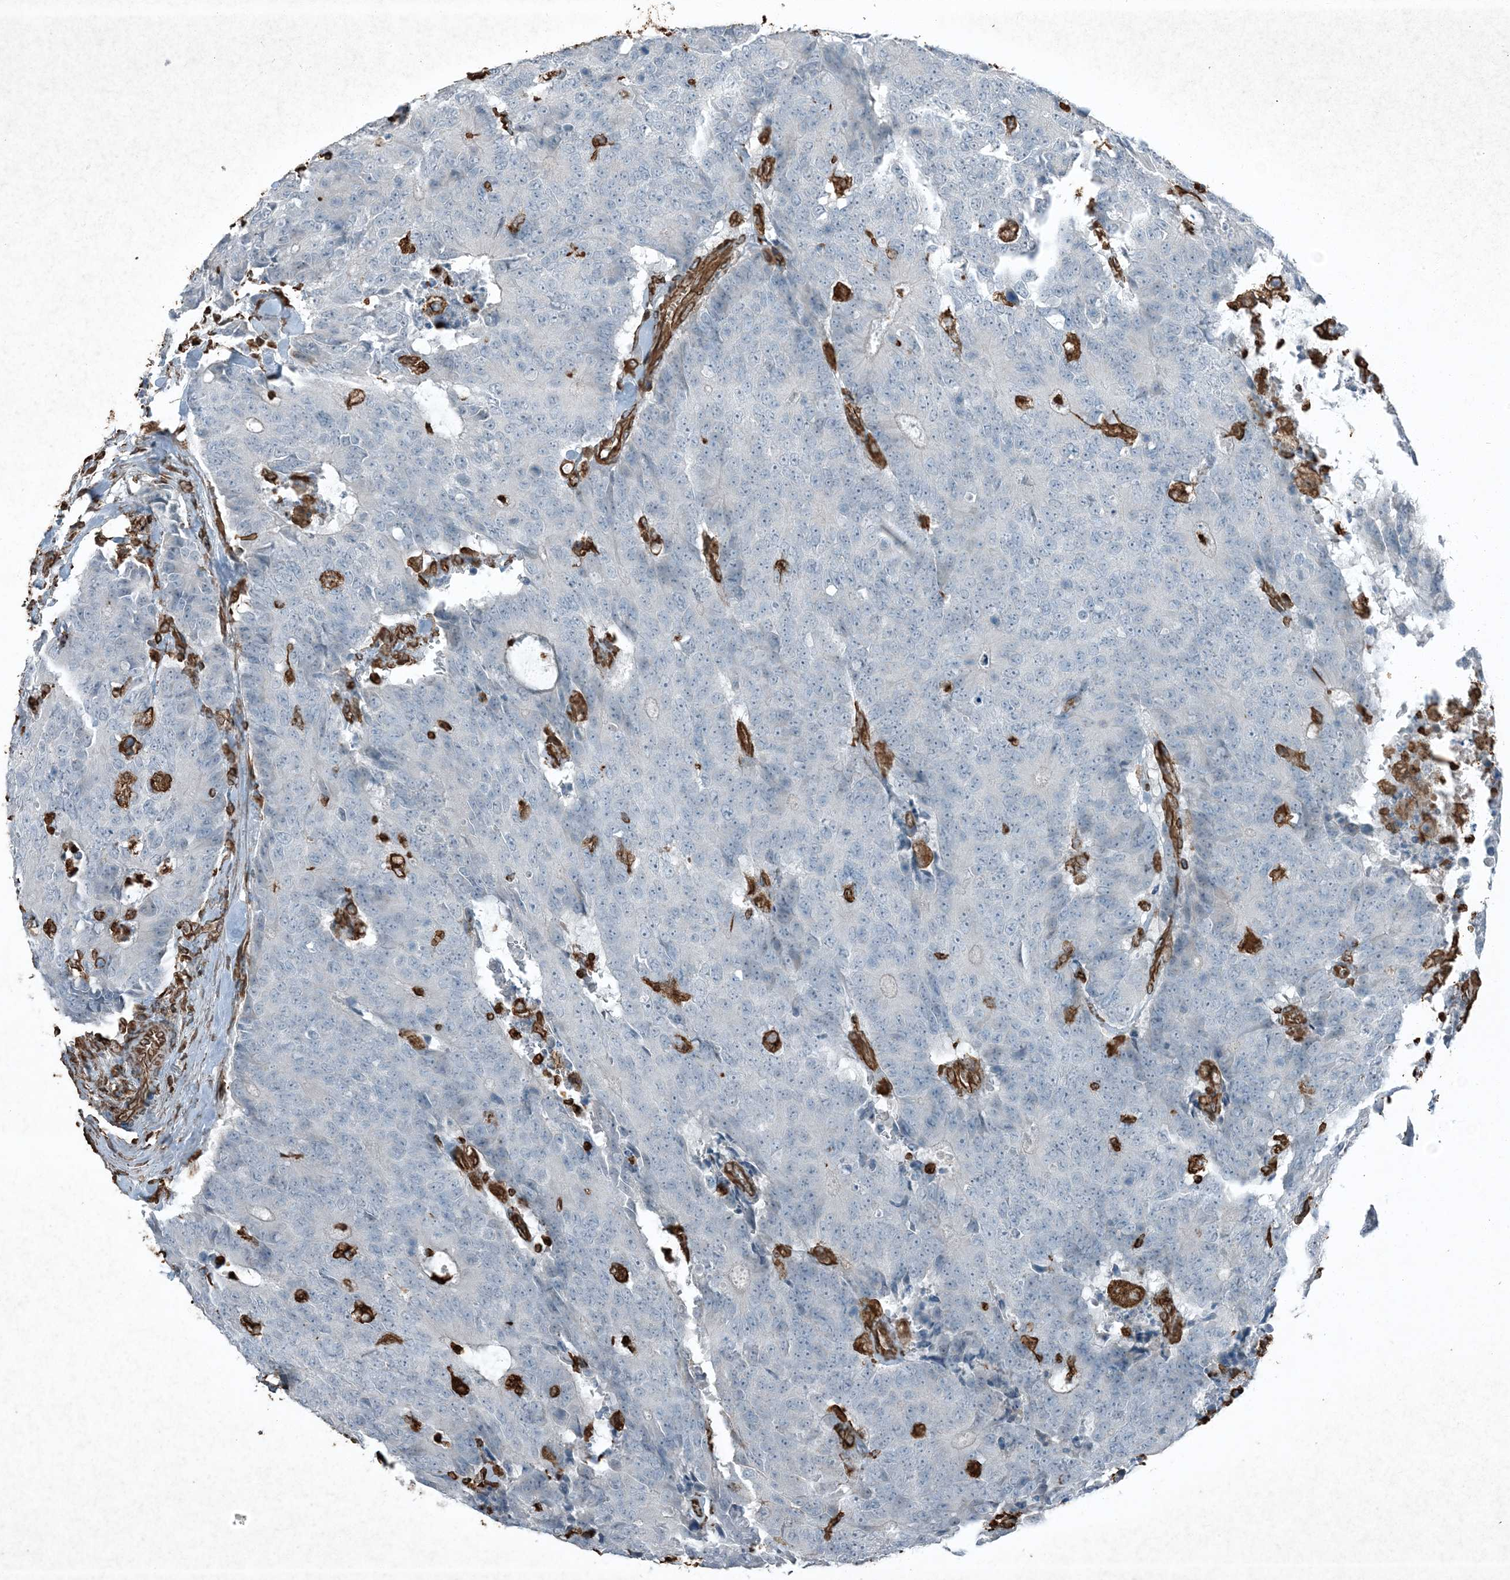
{"staining": {"intensity": "negative", "quantity": "none", "location": "none"}, "tissue": "colorectal cancer", "cell_type": "Tumor cells", "image_type": "cancer", "snomed": [{"axis": "morphology", "description": "Adenocarcinoma, NOS"}, {"axis": "topography", "description": "Colon"}], "caption": "There is no significant expression in tumor cells of colorectal cancer (adenocarcinoma).", "gene": "RYK", "patient": {"sex": "female", "age": 86}}